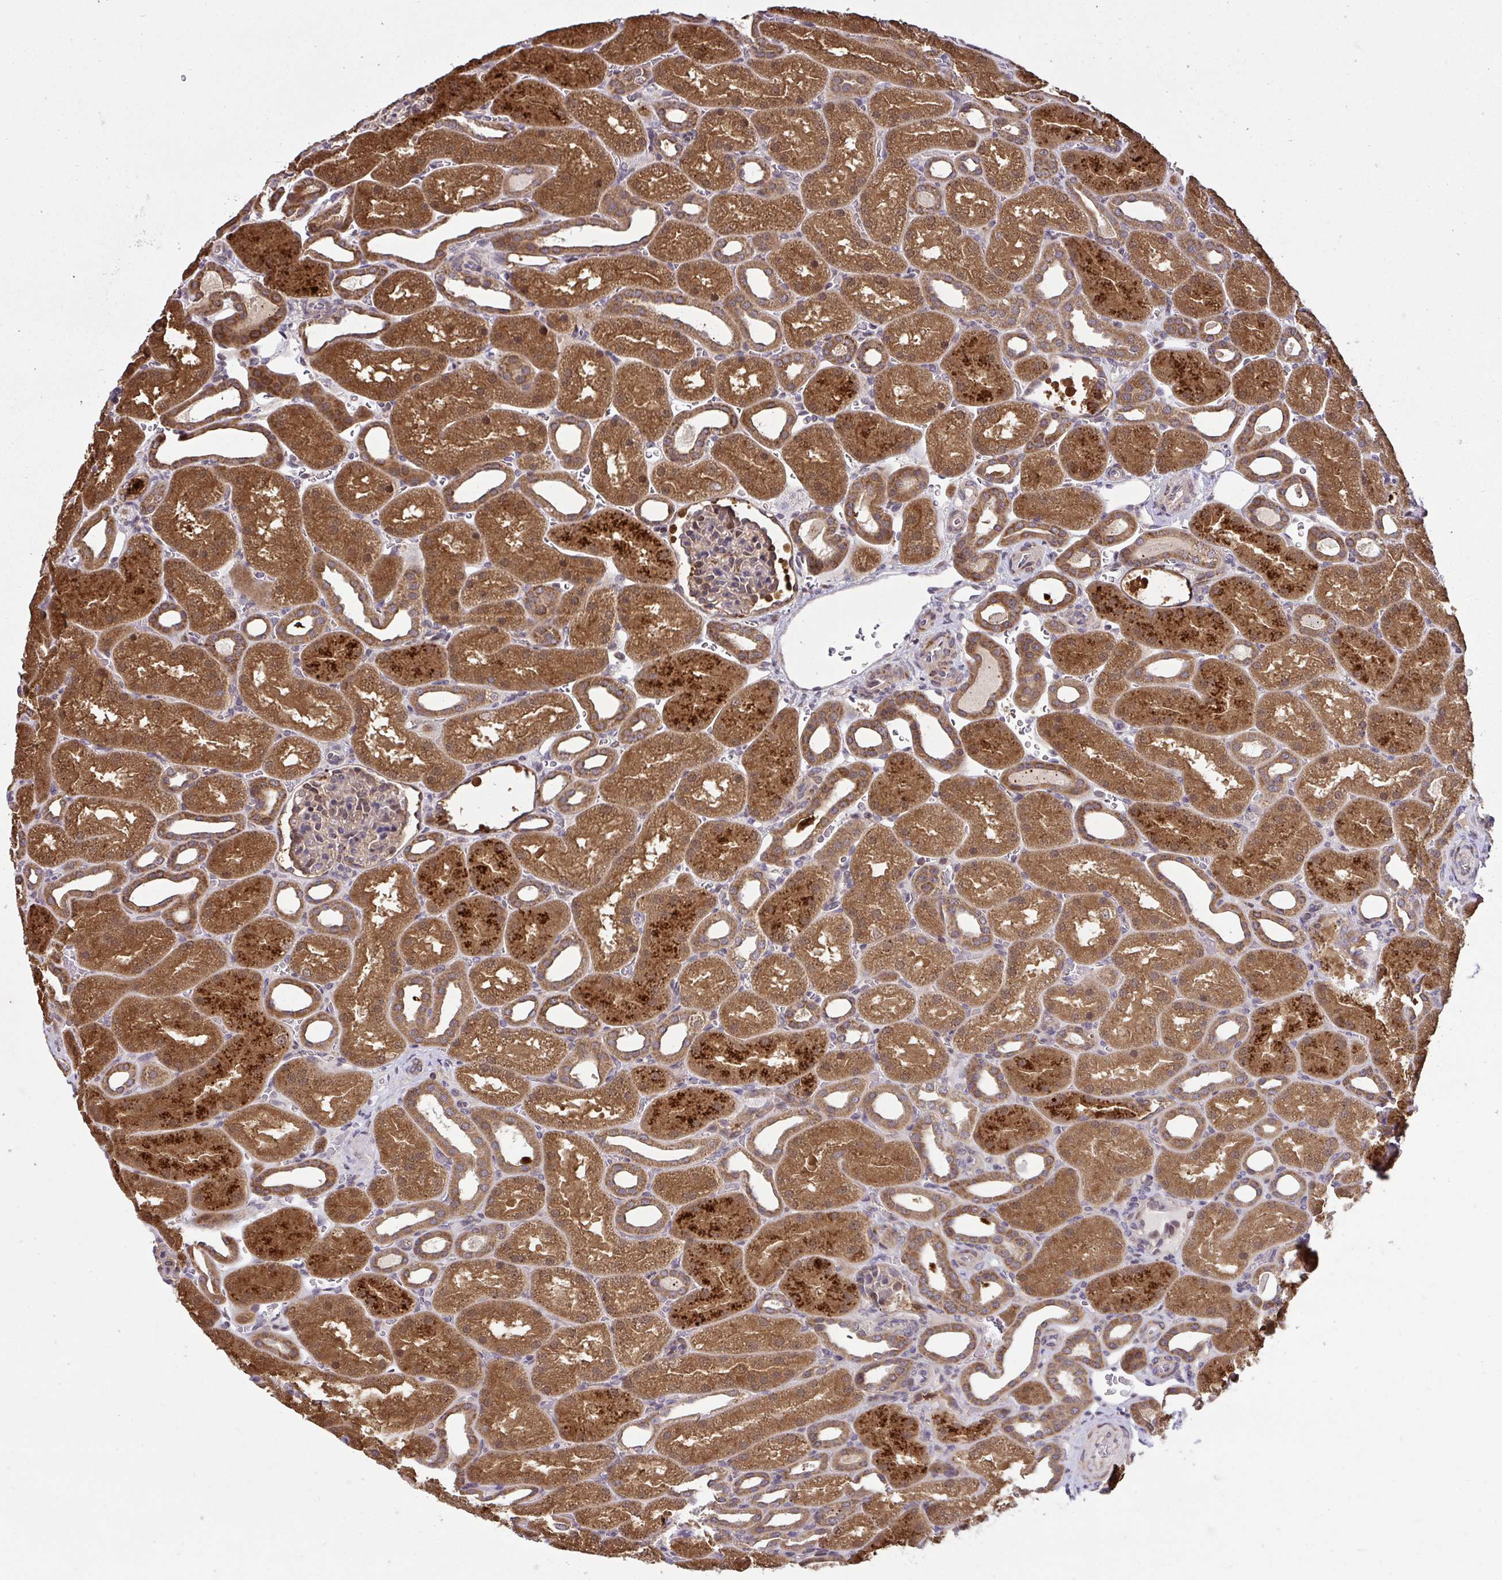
{"staining": {"intensity": "moderate", "quantity": "<25%", "location": "cytoplasmic/membranous"}, "tissue": "kidney", "cell_type": "Cells in glomeruli", "image_type": "normal", "snomed": [{"axis": "morphology", "description": "Normal tissue, NOS"}, {"axis": "topography", "description": "Kidney"}], "caption": "Cells in glomeruli exhibit low levels of moderate cytoplasmic/membranous positivity in about <25% of cells in unremarkable kidney. (DAB (3,3'-diaminobenzidine) = brown stain, brightfield microscopy at high magnification).", "gene": "RDH14", "patient": {"sex": "male", "age": 2}}